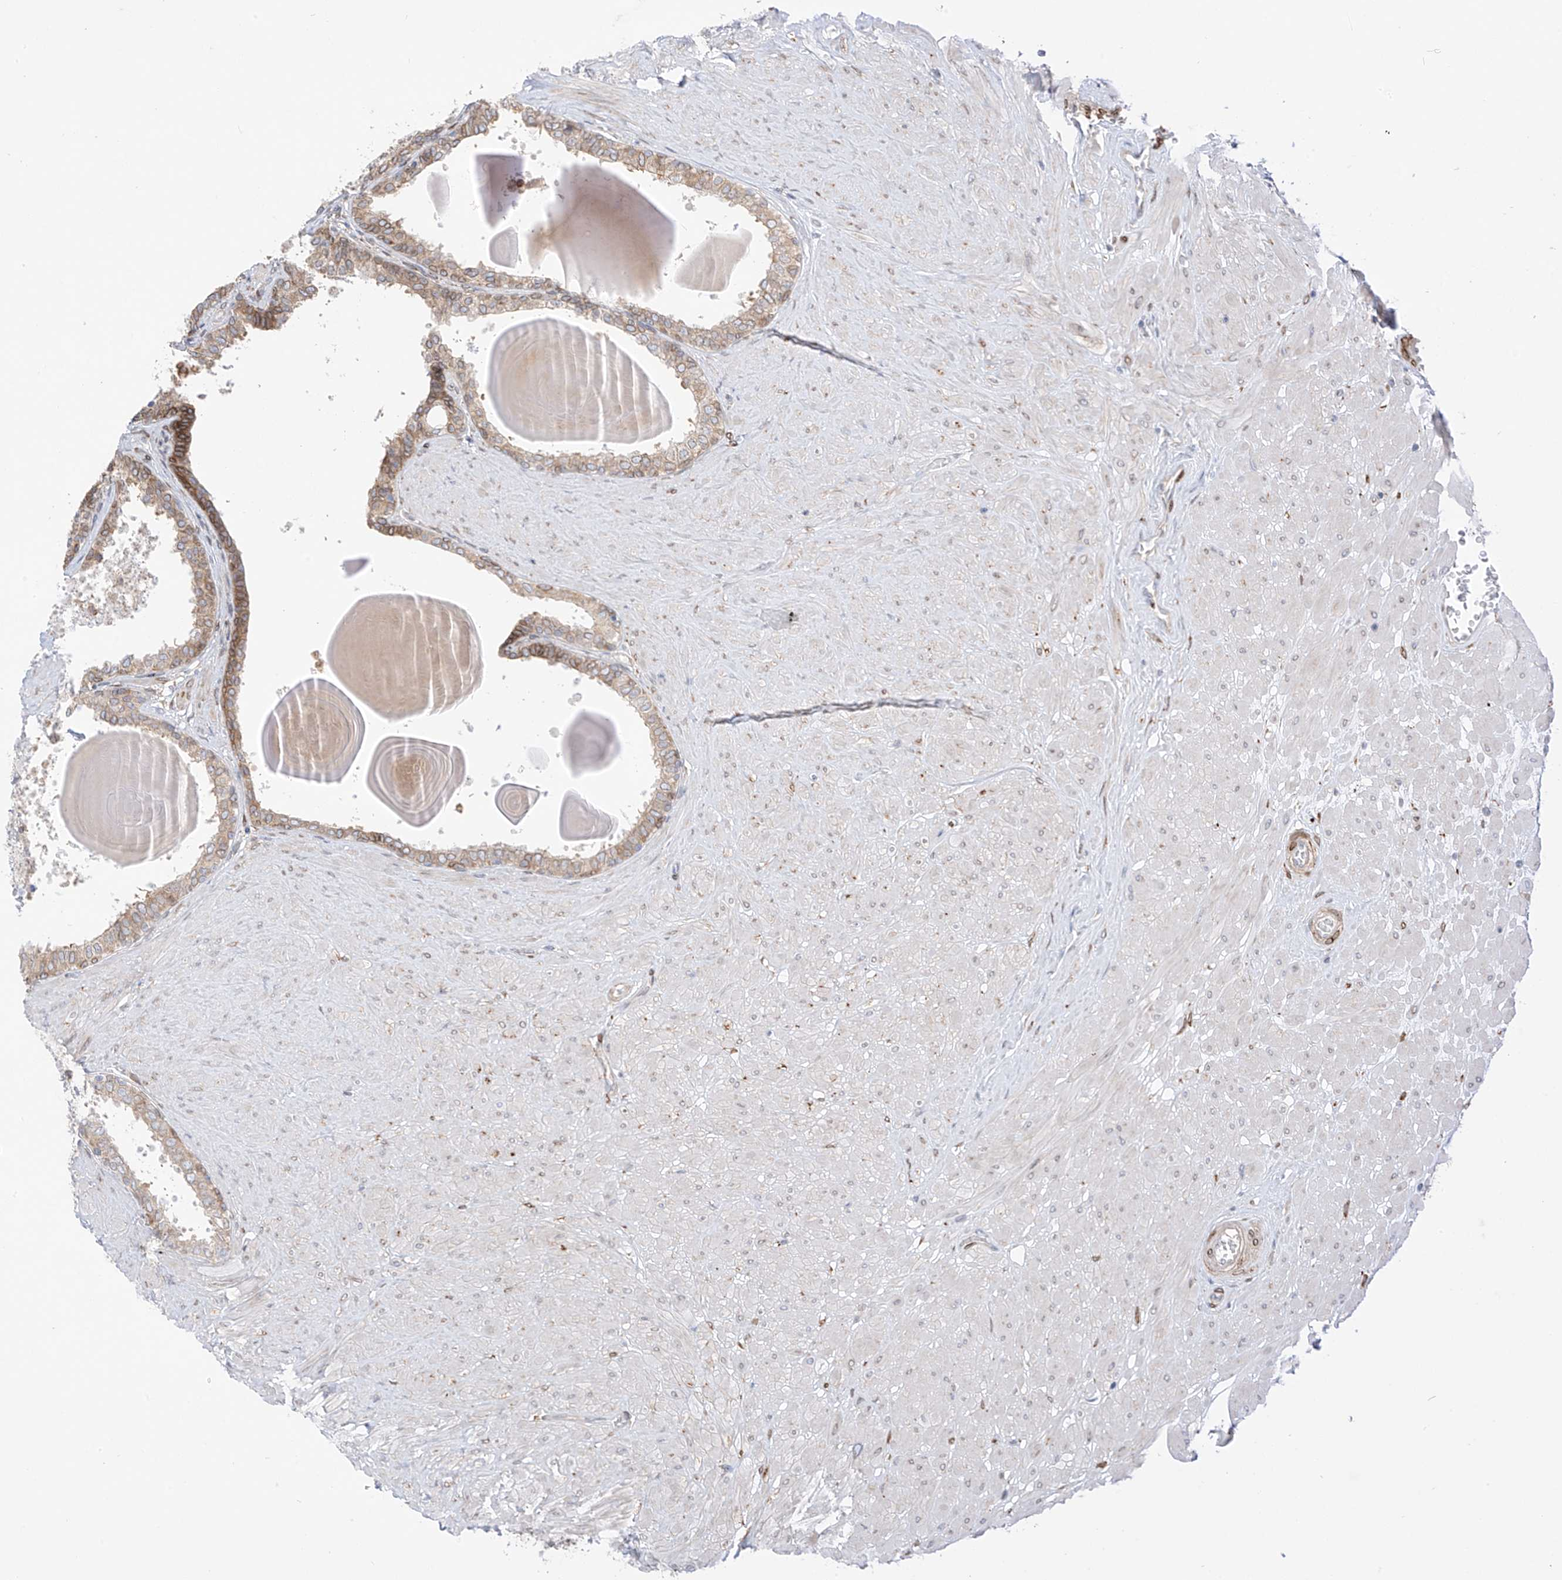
{"staining": {"intensity": "moderate", "quantity": ">75%", "location": "cytoplasmic/membranous"}, "tissue": "prostate", "cell_type": "Glandular cells", "image_type": "normal", "snomed": [{"axis": "morphology", "description": "Normal tissue, NOS"}, {"axis": "topography", "description": "Prostate"}], "caption": "Immunohistochemistry (IHC) photomicrograph of normal human prostate stained for a protein (brown), which displays medium levels of moderate cytoplasmic/membranous staining in approximately >75% of glandular cells.", "gene": "PCYOX1", "patient": {"sex": "male", "age": 48}}